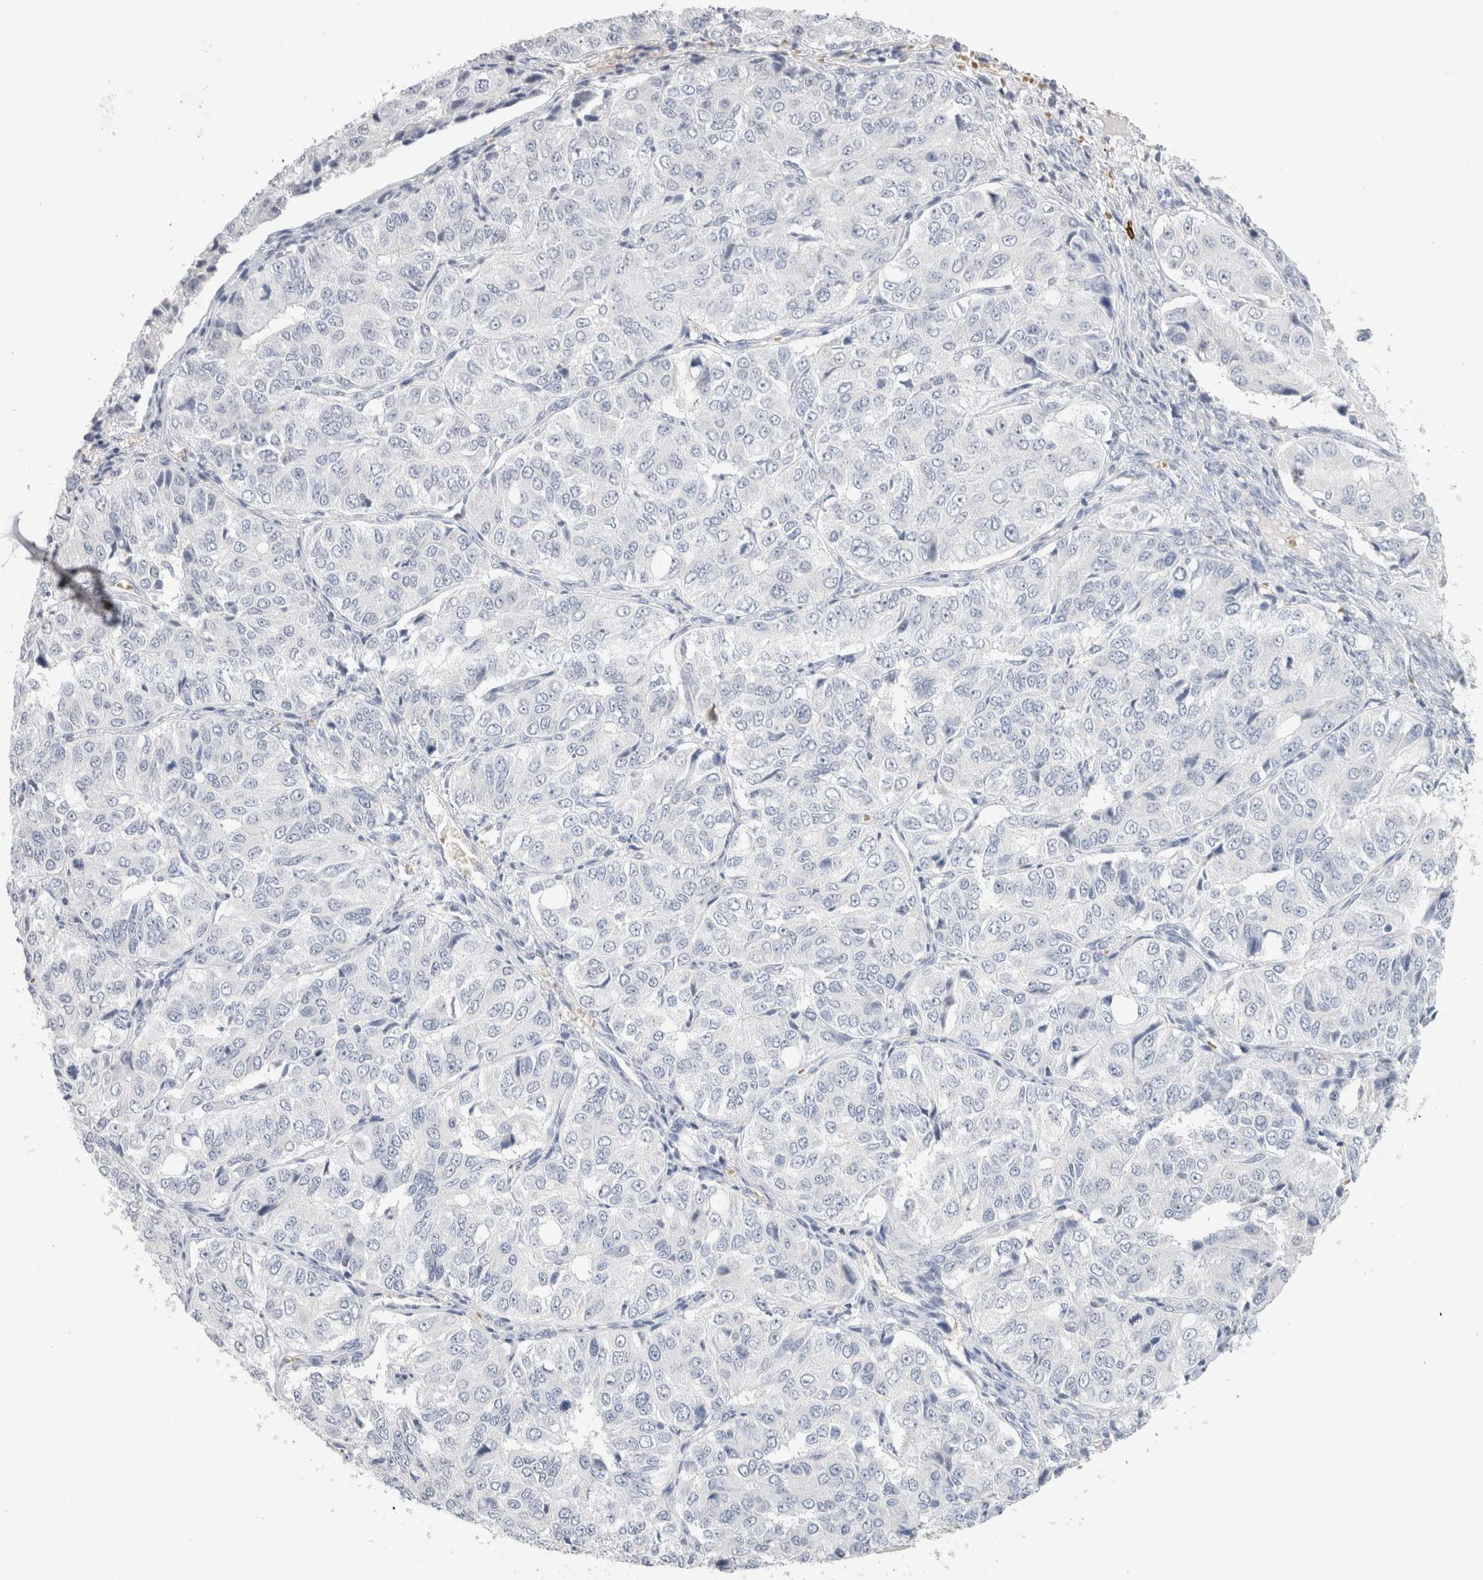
{"staining": {"intensity": "negative", "quantity": "none", "location": "none"}, "tissue": "ovarian cancer", "cell_type": "Tumor cells", "image_type": "cancer", "snomed": [{"axis": "morphology", "description": "Carcinoma, endometroid"}, {"axis": "topography", "description": "Ovary"}], "caption": "Ovarian endometroid carcinoma was stained to show a protein in brown. There is no significant staining in tumor cells.", "gene": "CD38", "patient": {"sex": "female", "age": 51}}